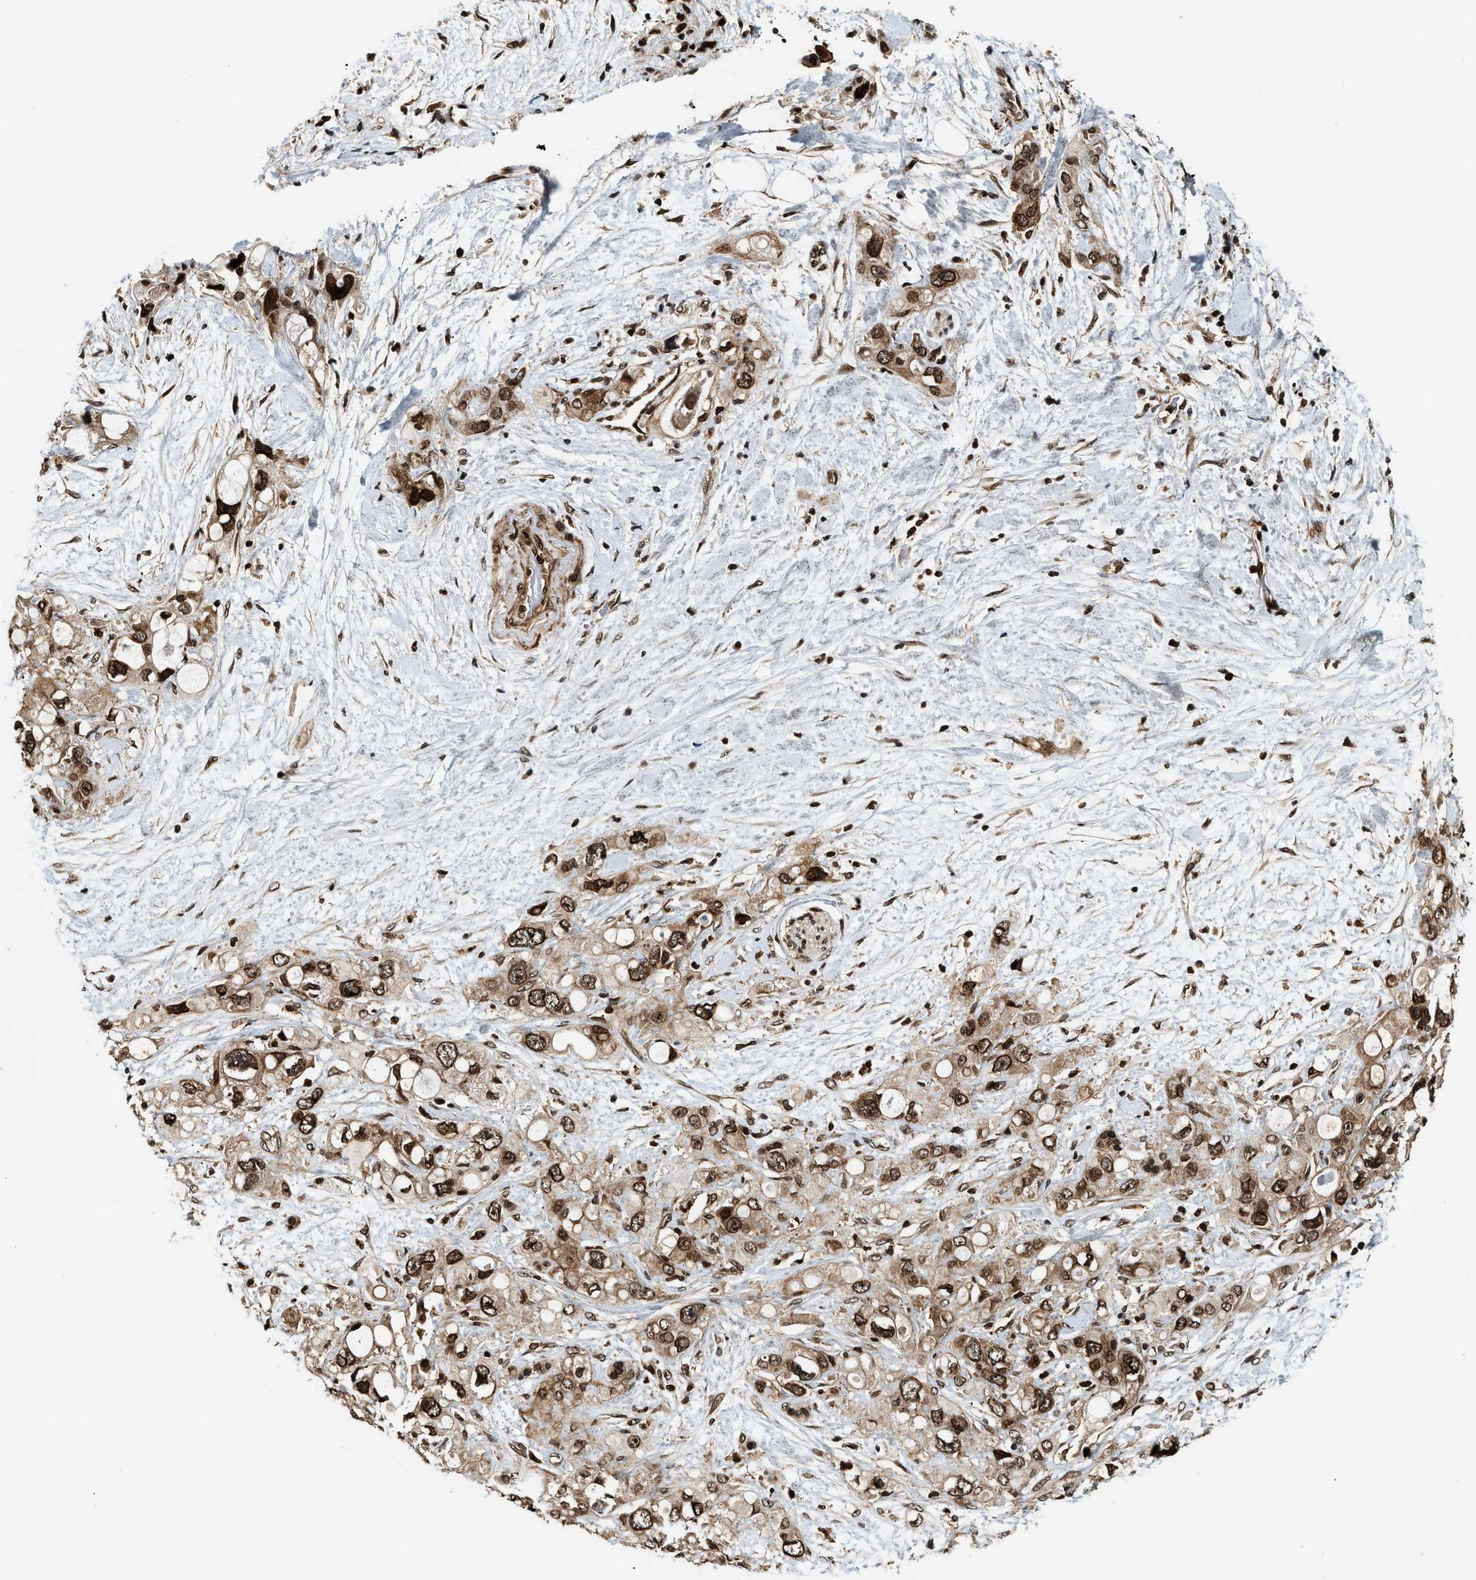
{"staining": {"intensity": "strong", "quantity": ">75%", "location": "cytoplasmic/membranous,nuclear"}, "tissue": "pancreatic cancer", "cell_type": "Tumor cells", "image_type": "cancer", "snomed": [{"axis": "morphology", "description": "Adenocarcinoma, NOS"}, {"axis": "topography", "description": "Pancreas"}], "caption": "Immunohistochemical staining of human pancreatic cancer demonstrates high levels of strong cytoplasmic/membranous and nuclear positivity in about >75% of tumor cells. Ihc stains the protein of interest in brown and the nuclei are stained blue.", "gene": "MDM2", "patient": {"sex": "female", "age": 56}}